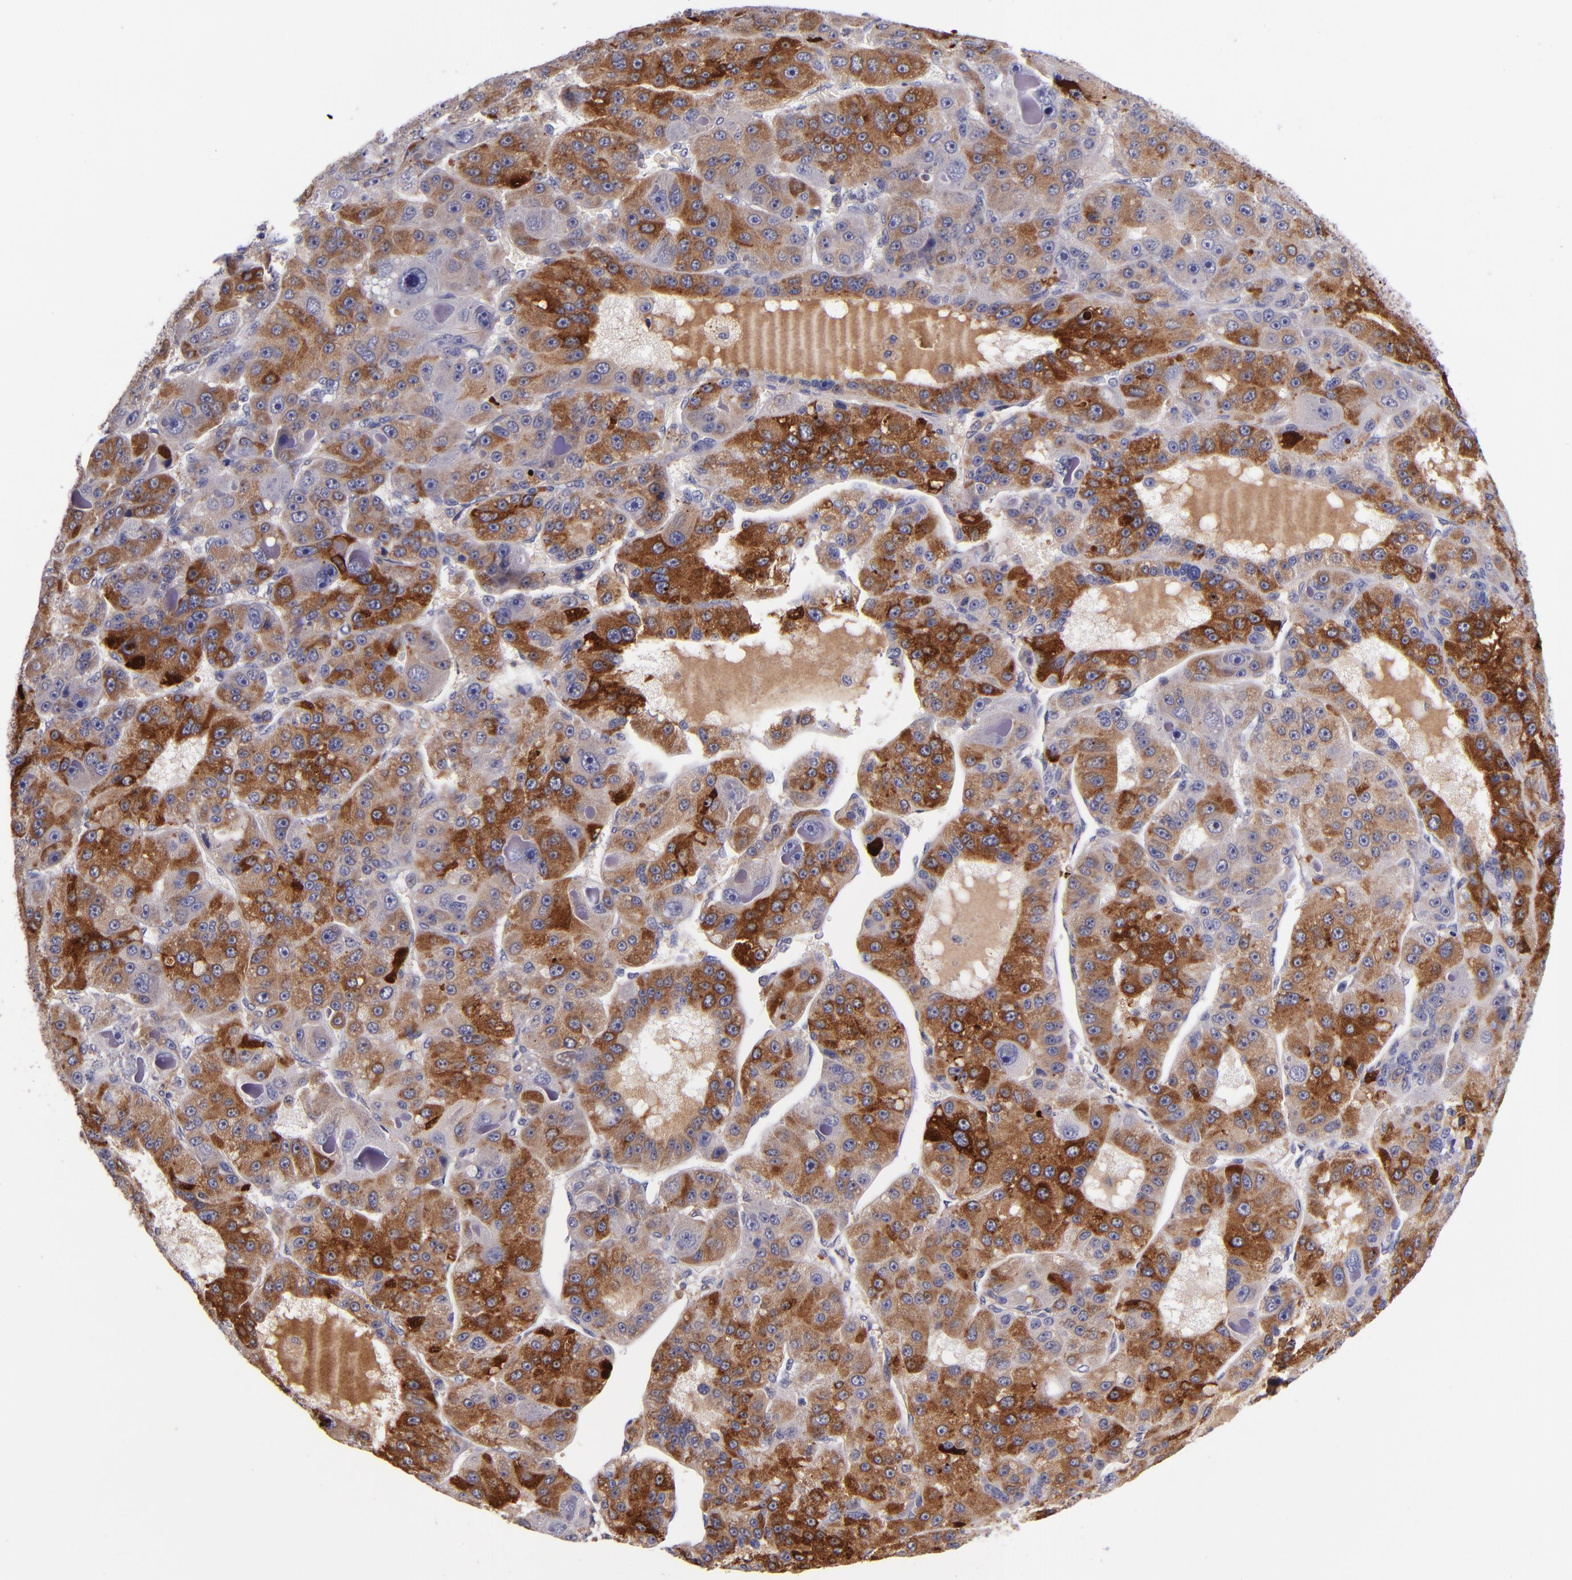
{"staining": {"intensity": "strong", "quantity": ">75%", "location": "cytoplasmic/membranous"}, "tissue": "liver cancer", "cell_type": "Tumor cells", "image_type": "cancer", "snomed": [{"axis": "morphology", "description": "Carcinoma, Hepatocellular, NOS"}, {"axis": "topography", "description": "Liver"}], "caption": "Immunohistochemical staining of human hepatocellular carcinoma (liver) displays high levels of strong cytoplasmic/membranous expression in approximately >75% of tumor cells.", "gene": "RBP4", "patient": {"sex": "male", "age": 76}}